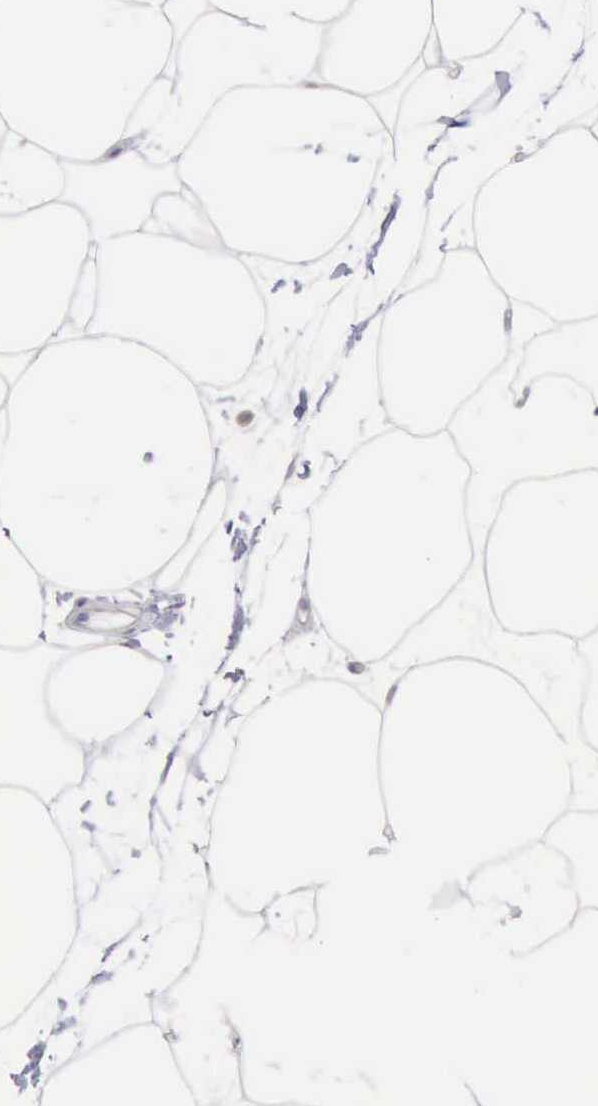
{"staining": {"intensity": "negative", "quantity": "none", "location": "none"}, "tissue": "adipose tissue", "cell_type": "Adipocytes", "image_type": "normal", "snomed": [{"axis": "morphology", "description": "Normal tissue, NOS"}, {"axis": "morphology", "description": "Duct carcinoma"}, {"axis": "topography", "description": "Breast"}, {"axis": "topography", "description": "Adipose tissue"}], "caption": "IHC histopathology image of unremarkable human adipose tissue stained for a protein (brown), which shows no positivity in adipocytes.", "gene": "SASH3", "patient": {"sex": "female", "age": 37}}